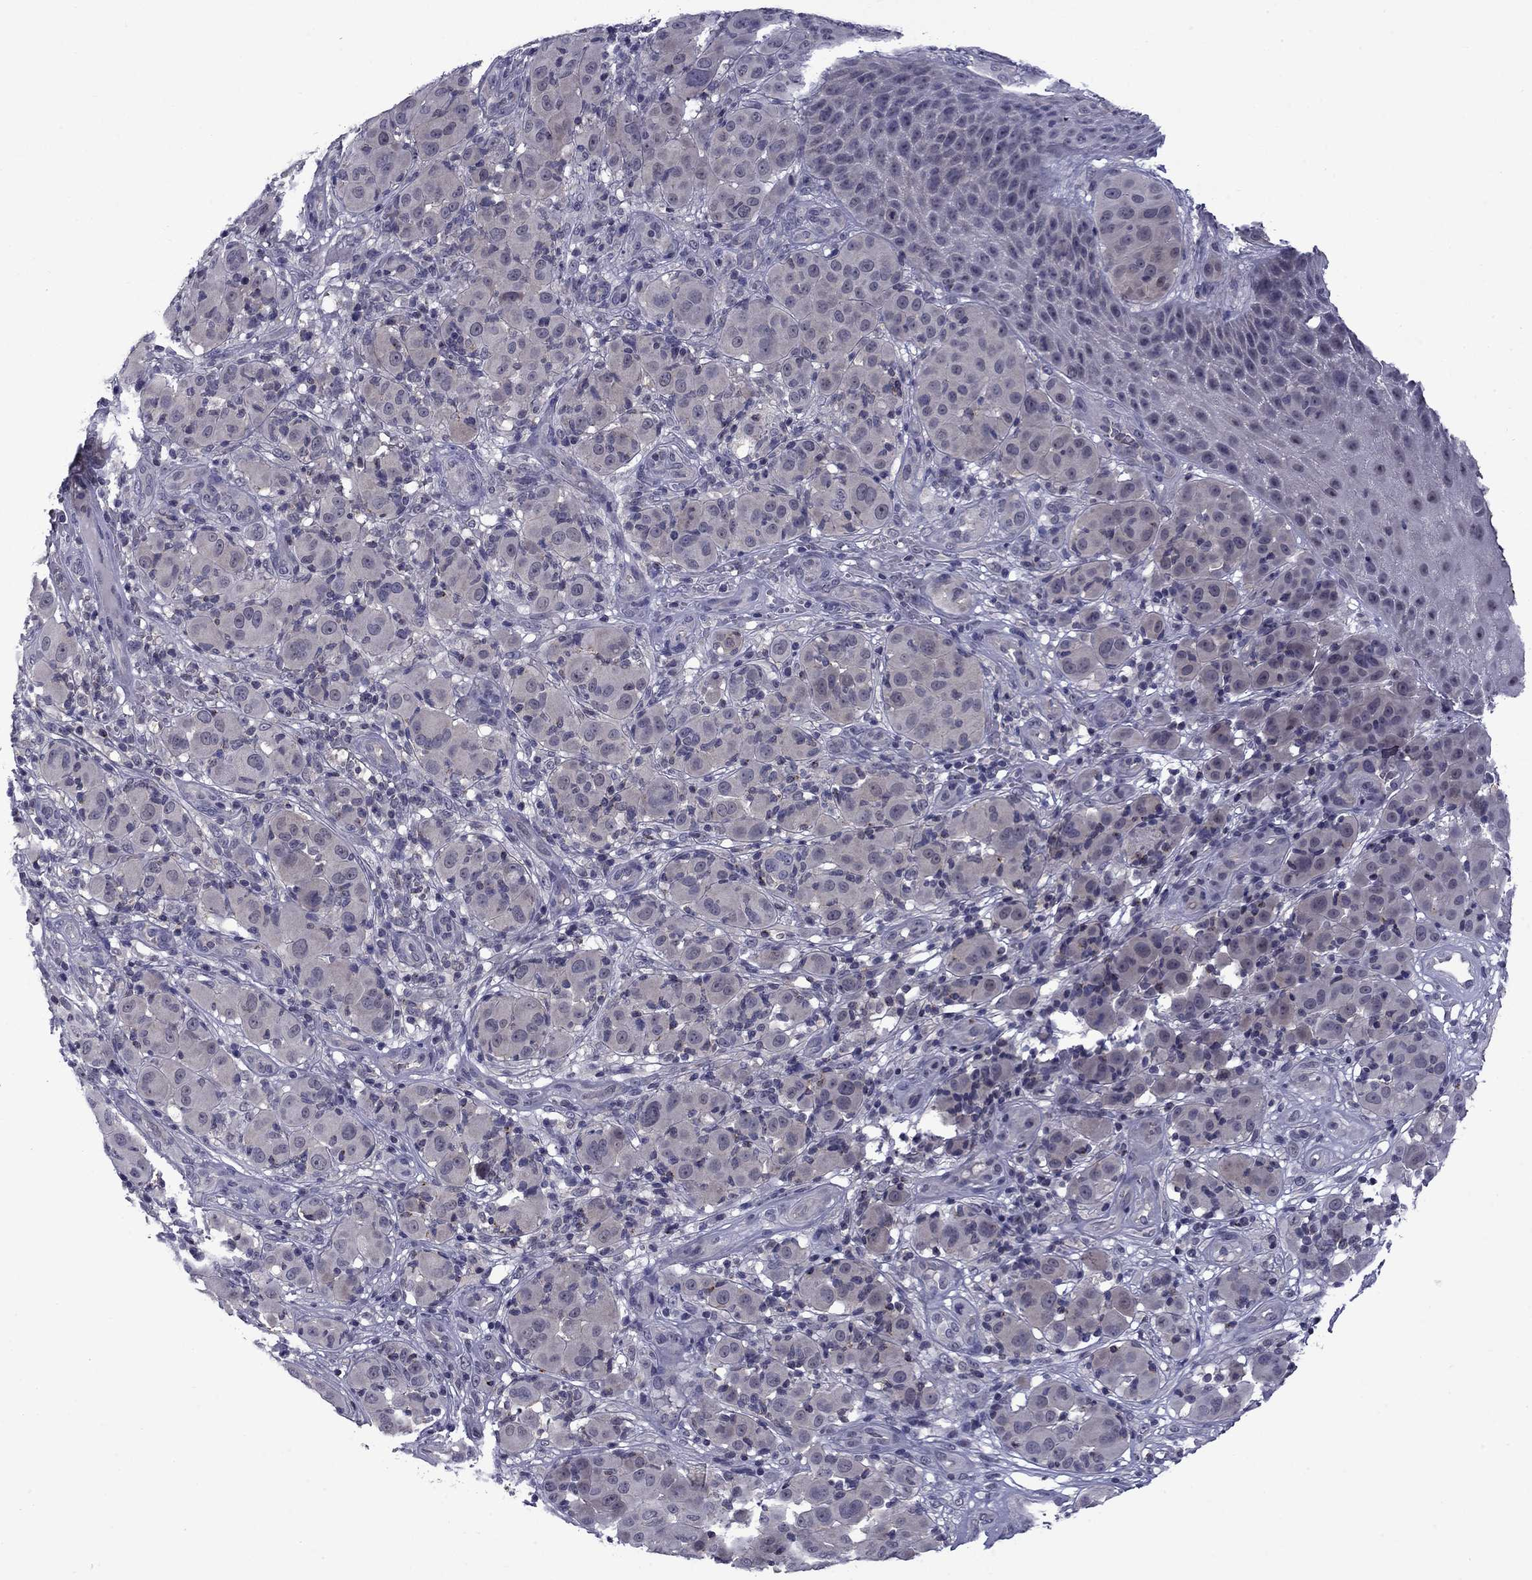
{"staining": {"intensity": "negative", "quantity": "none", "location": "none"}, "tissue": "melanoma", "cell_type": "Tumor cells", "image_type": "cancer", "snomed": [{"axis": "morphology", "description": "Malignant melanoma, NOS"}, {"axis": "topography", "description": "Skin"}], "caption": "IHC photomicrograph of neoplastic tissue: human melanoma stained with DAB (3,3'-diaminobenzidine) reveals no significant protein expression in tumor cells.", "gene": "SNTA1", "patient": {"sex": "female", "age": 87}}